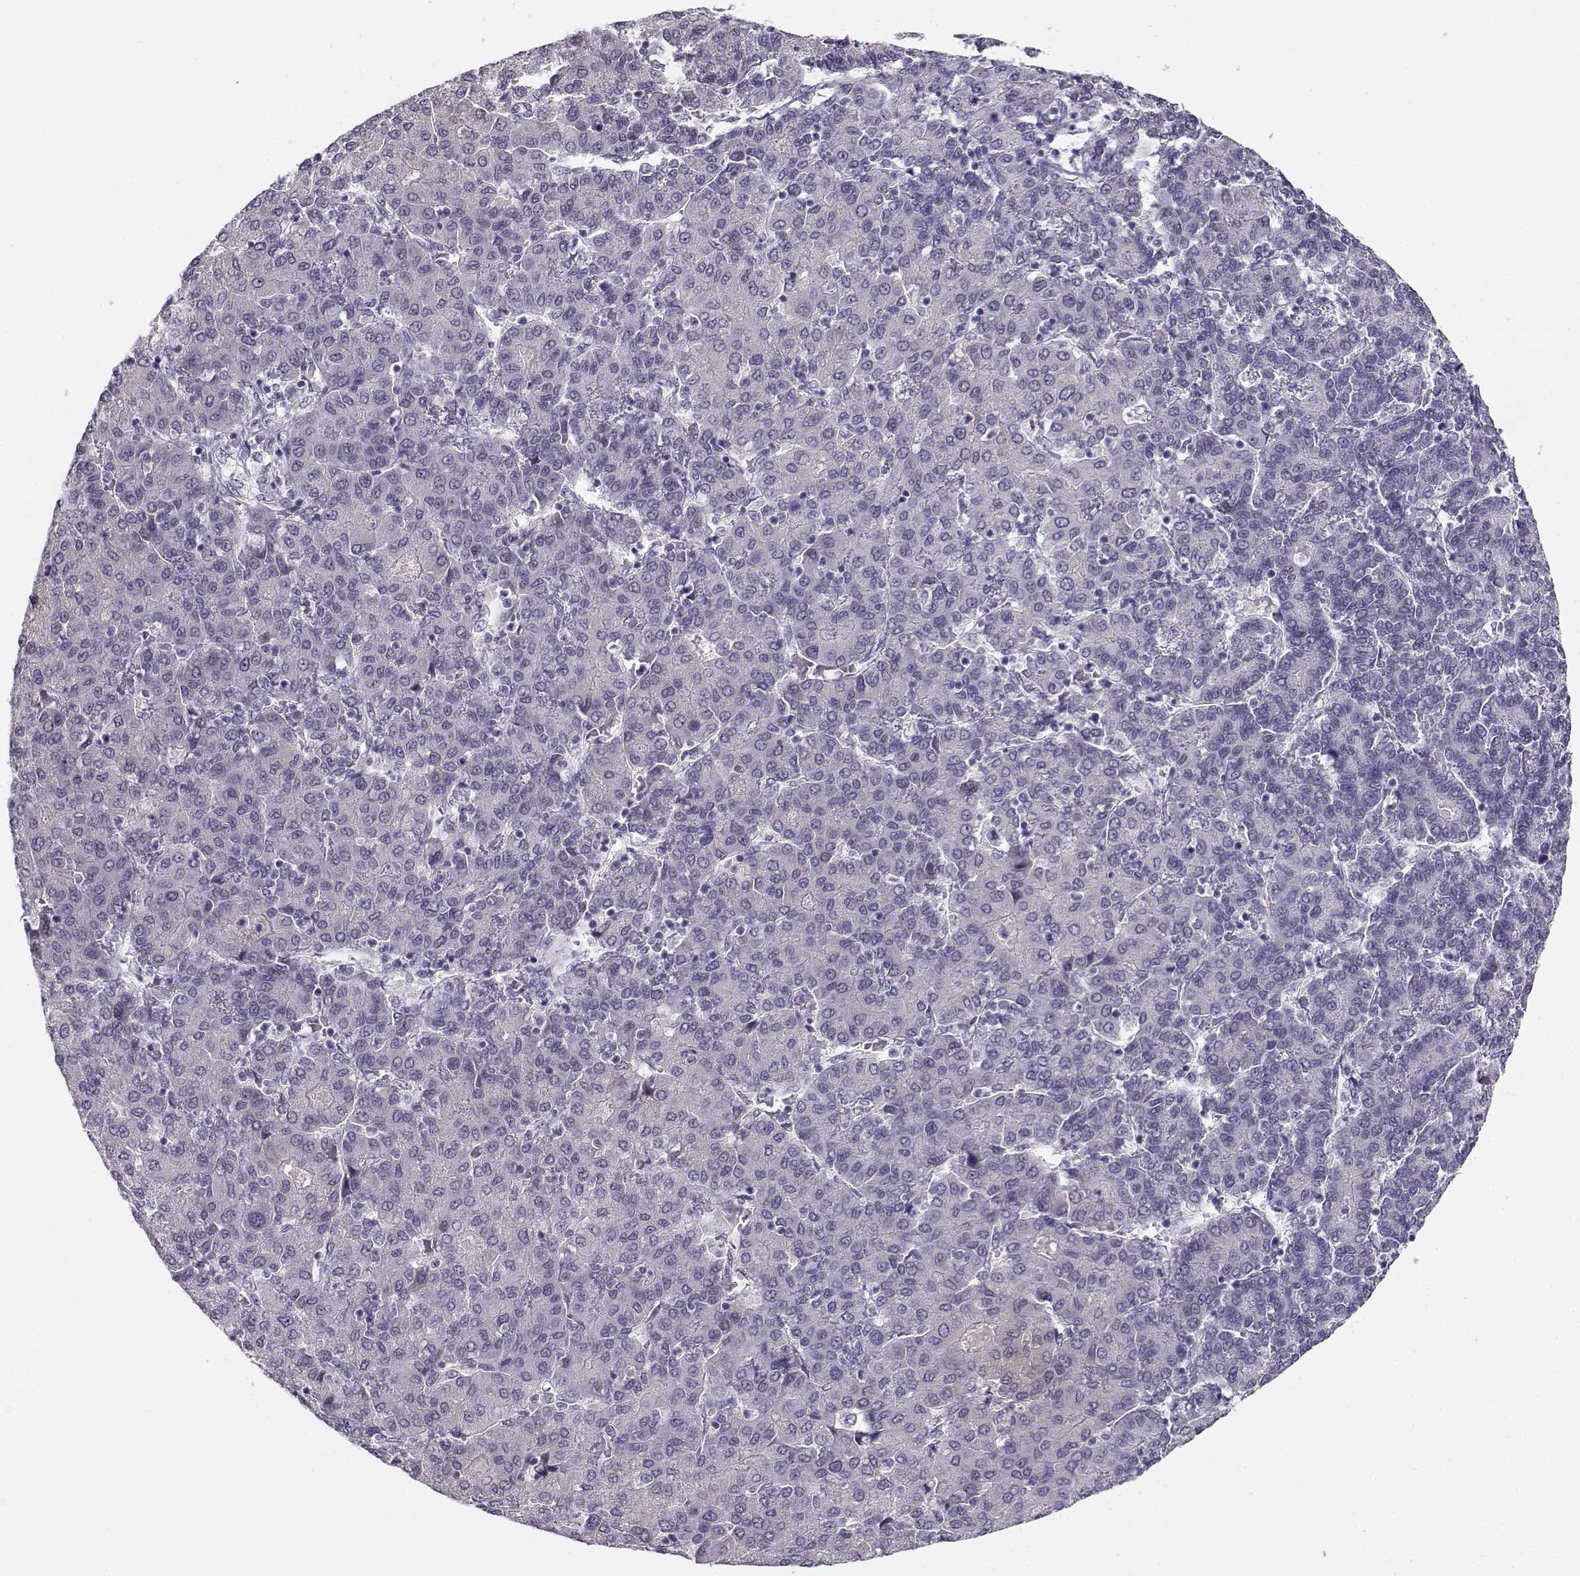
{"staining": {"intensity": "negative", "quantity": "none", "location": "none"}, "tissue": "liver cancer", "cell_type": "Tumor cells", "image_type": "cancer", "snomed": [{"axis": "morphology", "description": "Carcinoma, Hepatocellular, NOS"}, {"axis": "topography", "description": "Liver"}], "caption": "Tumor cells are negative for brown protein staining in liver cancer.", "gene": "C16orf86", "patient": {"sex": "male", "age": 65}}